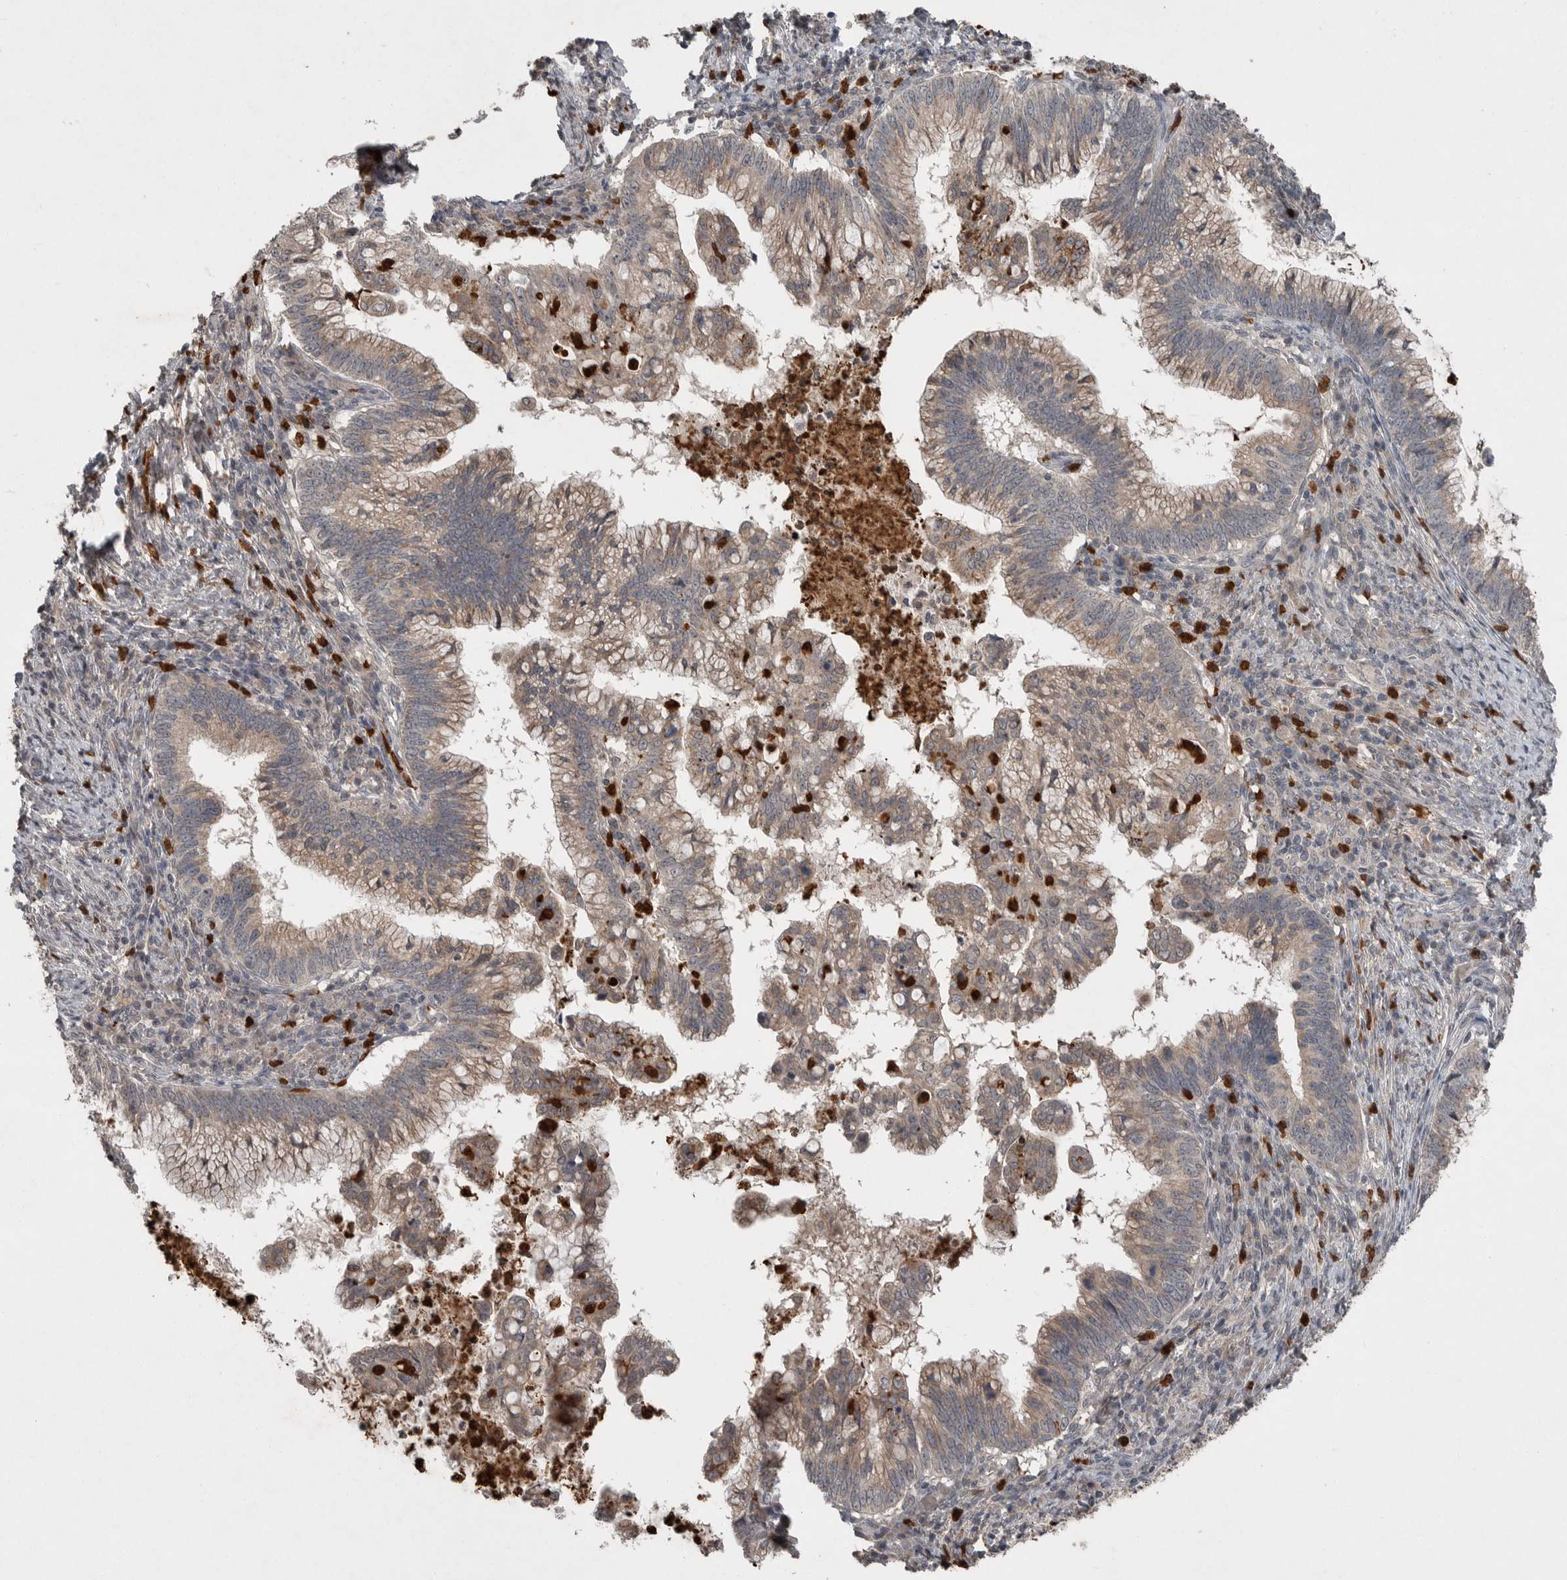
{"staining": {"intensity": "weak", "quantity": ">75%", "location": "cytoplasmic/membranous"}, "tissue": "cervical cancer", "cell_type": "Tumor cells", "image_type": "cancer", "snomed": [{"axis": "morphology", "description": "Adenocarcinoma, NOS"}, {"axis": "topography", "description": "Cervix"}], "caption": "Immunohistochemistry (IHC) of human adenocarcinoma (cervical) displays low levels of weak cytoplasmic/membranous staining in approximately >75% of tumor cells.", "gene": "SCP2", "patient": {"sex": "female", "age": 36}}